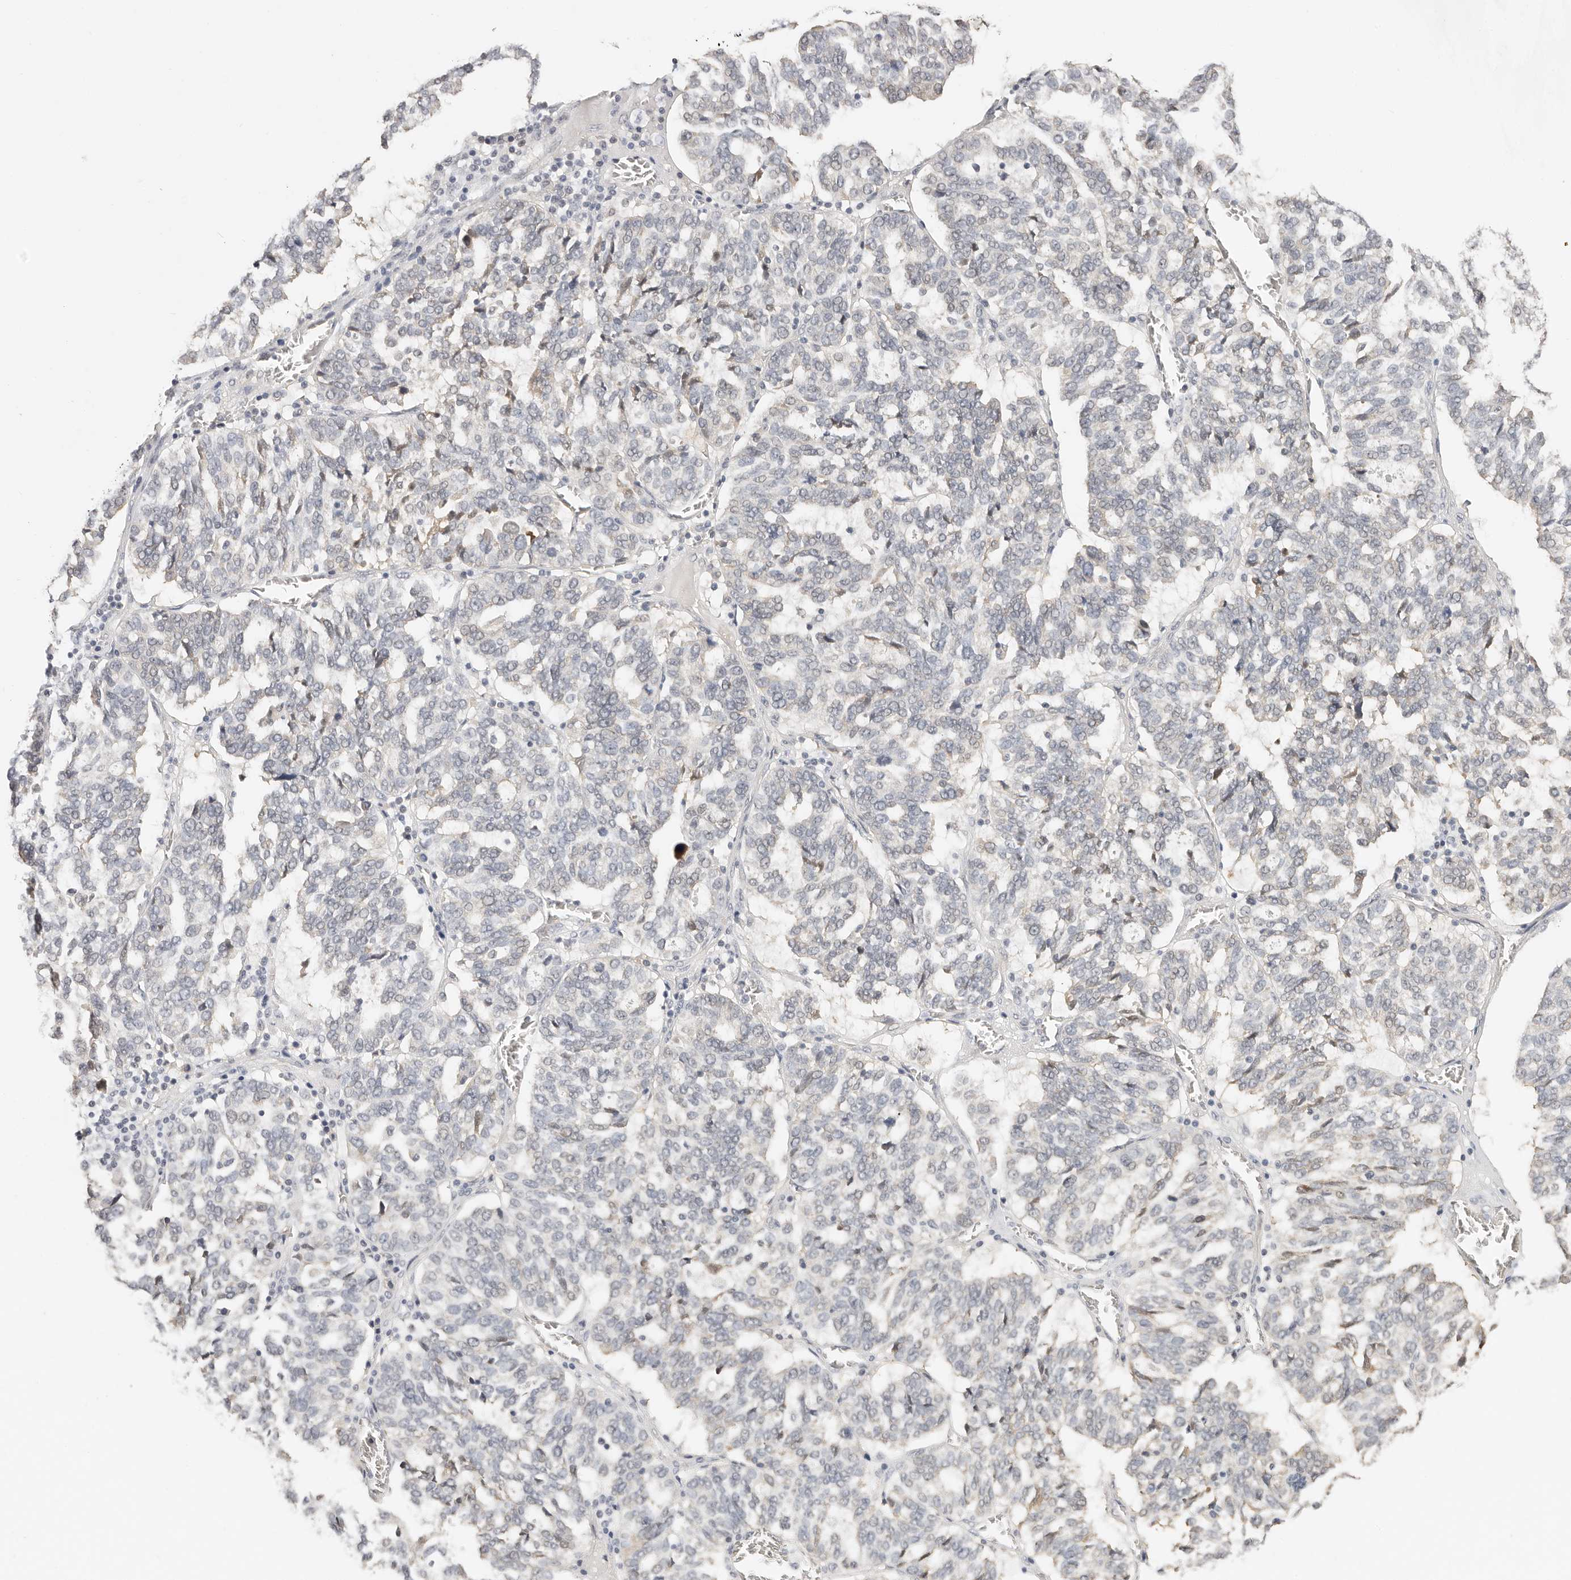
{"staining": {"intensity": "weak", "quantity": "<25%", "location": "nuclear"}, "tissue": "ovarian cancer", "cell_type": "Tumor cells", "image_type": "cancer", "snomed": [{"axis": "morphology", "description": "Cystadenocarcinoma, serous, NOS"}, {"axis": "topography", "description": "Ovary"}], "caption": "Tumor cells are negative for brown protein staining in ovarian cancer (serous cystadenocarcinoma). The staining was performed using DAB to visualize the protein expression in brown, while the nuclei were stained in blue with hematoxylin (Magnification: 20x).", "gene": "LARP7", "patient": {"sex": "female", "age": 59}}